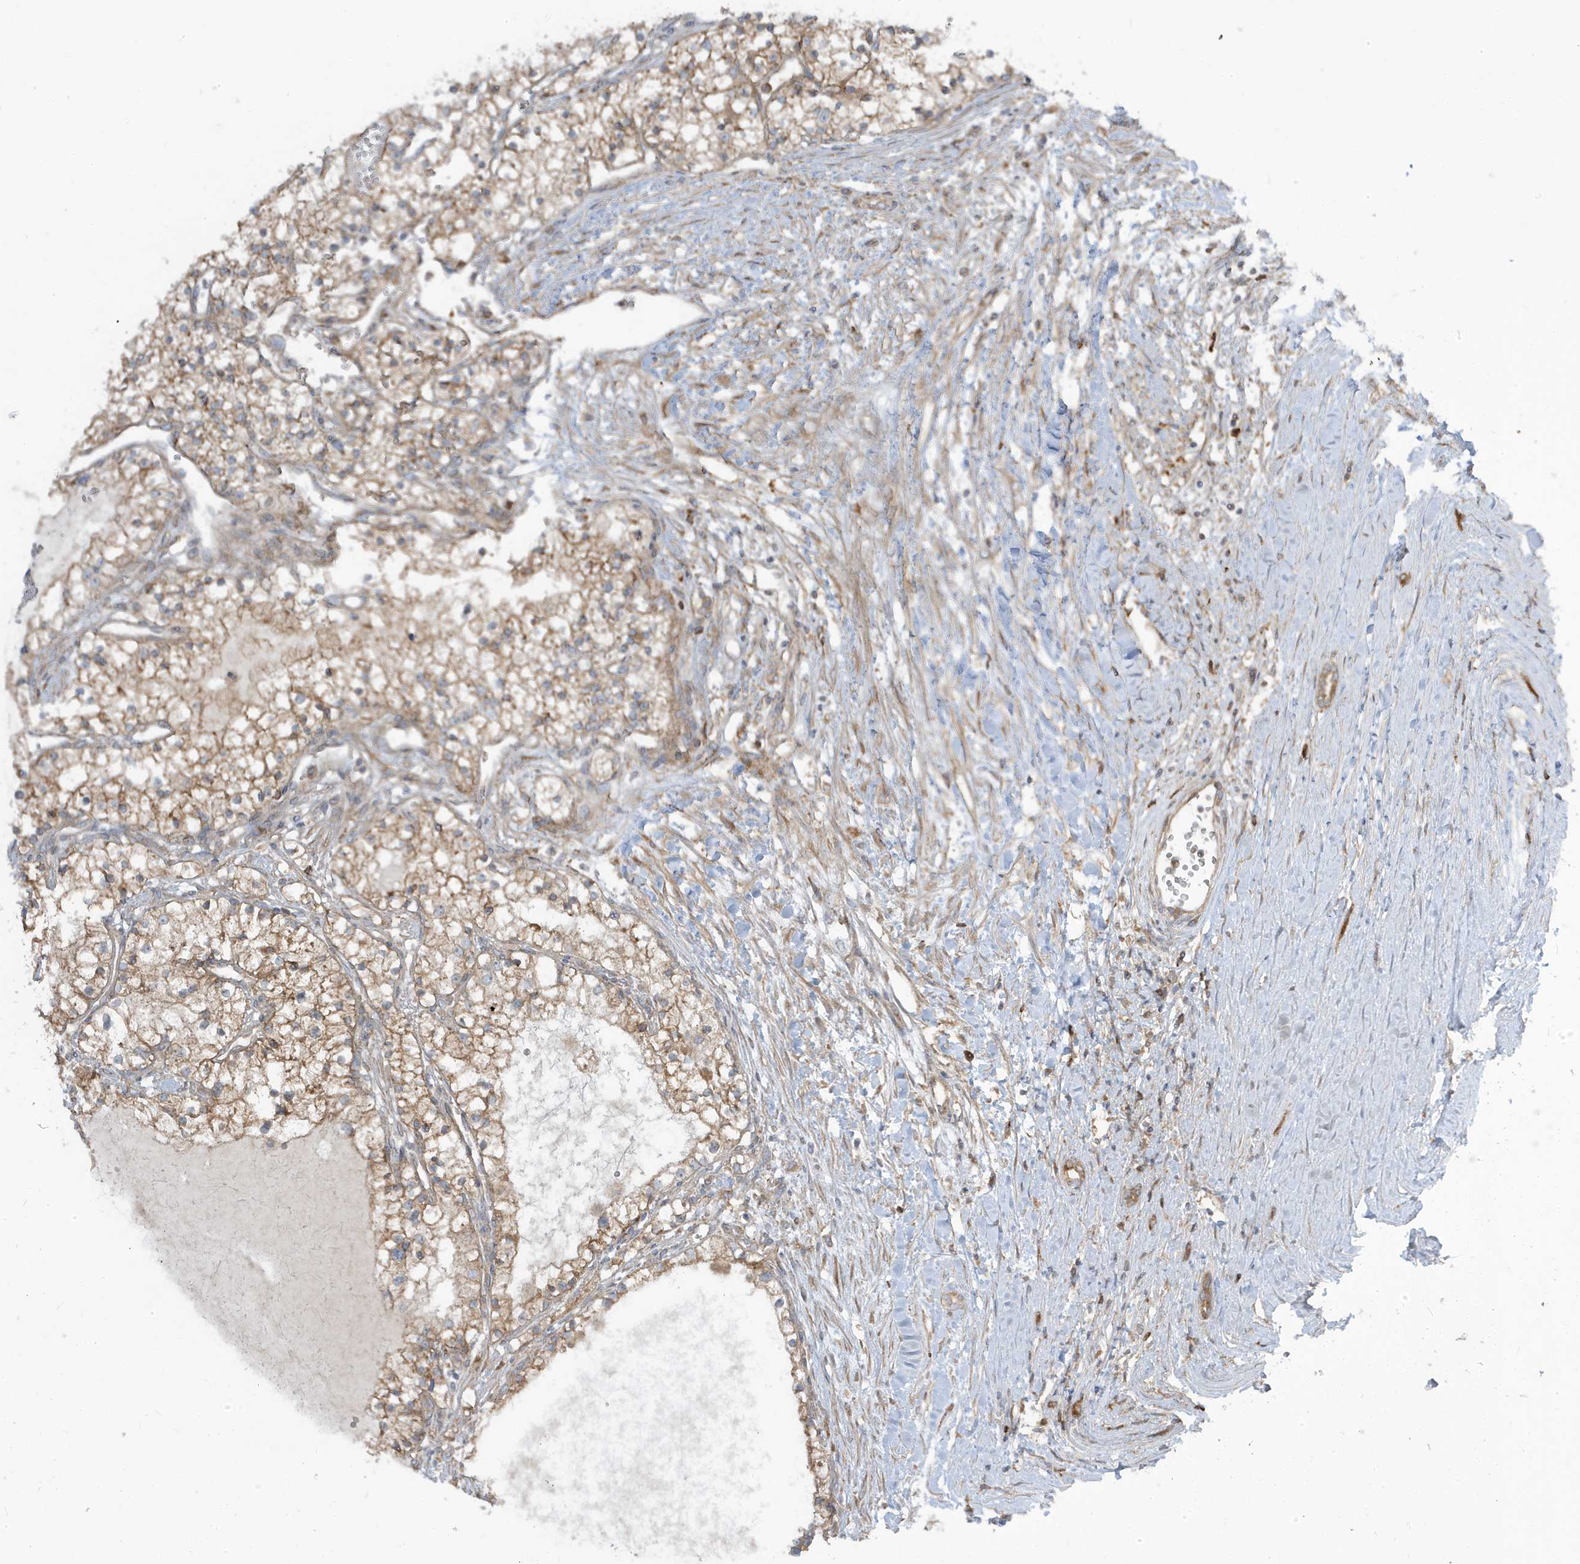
{"staining": {"intensity": "moderate", "quantity": ">75%", "location": "cytoplasmic/membranous"}, "tissue": "renal cancer", "cell_type": "Tumor cells", "image_type": "cancer", "snomed": [{"axis": "morphology", "description": "Normal tissue, NOS"}, {"axis": "morphology", "description": "Adenocarcinoma, NOS"}, {"axis": "topography", "description": "Kidney"}], "caption": "Renal cancer (adenocarcinoma) stained with DAB immunohistochemistry (IHC) shows medium levels of moderate cytoplasmic/membranous expression in about >75% of tumor cells.", "gene": "STAM", "patient": {"sex": "male", "age": 68}}